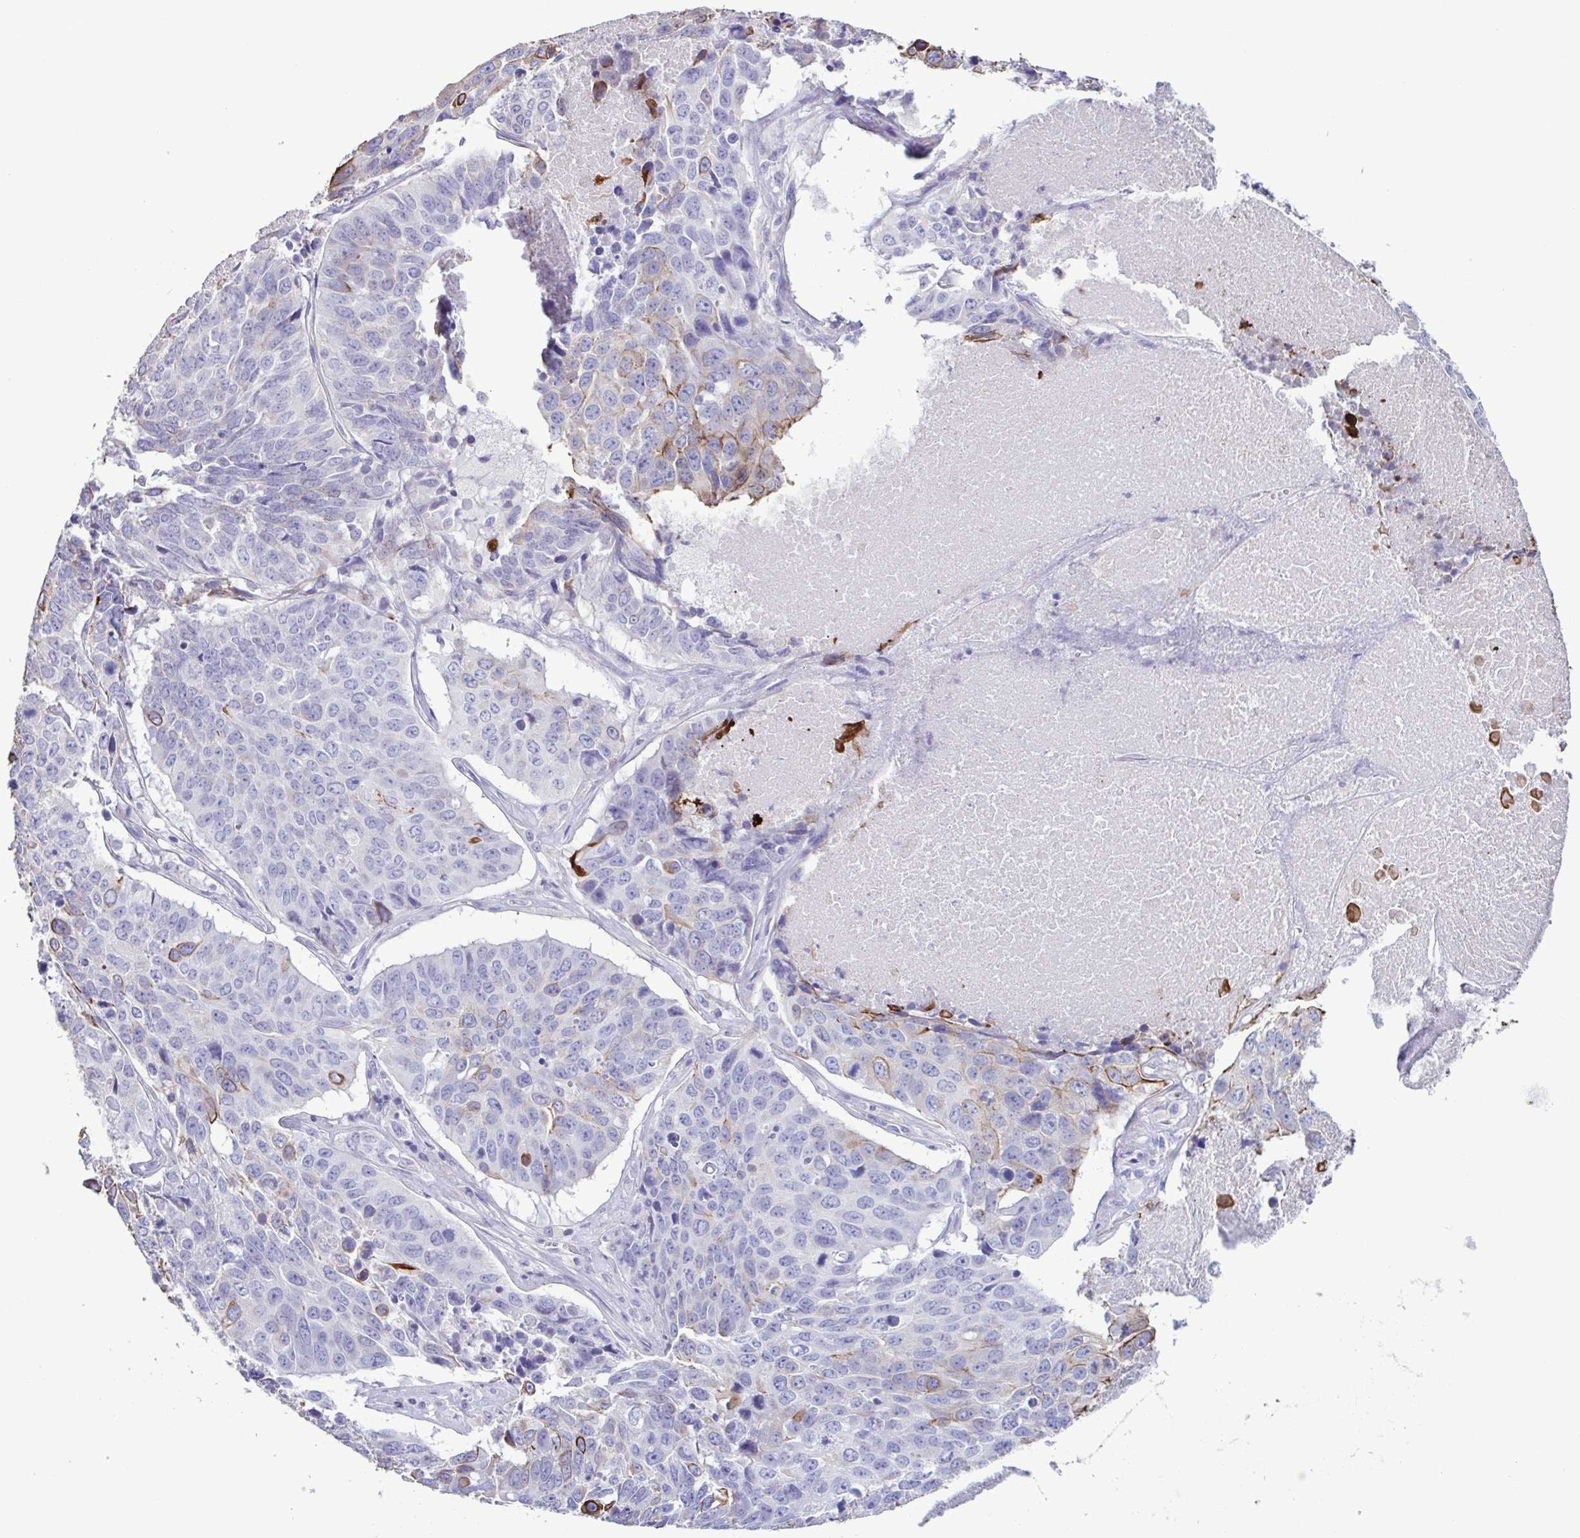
{"staining": {"intensity": "strong", "quantity": "<25%", "location": "cytoplasmic/membranous"}, "tissue": "lung cancer", "cell_type": "Tumor cells", "image_type": "cancer", "snomed": [{"axis": "morphology", "description": "Normal tissue, NOS"}, {"axis": "morphology", "description": "Squamous cell carcinoma, NOS"}, {"axis": "topography", "description": "Bronchus"}, {"axis": "topography", "description": "Lung"}], "caption": "Immunohistochemical staining of human lung cancer reveals medium levels of strong cytoplasmic/membranous expression in approximately <25% of tumor cells.", "gene": "PLA2G4E", "patient": {"sex": "male", "age": 64}}